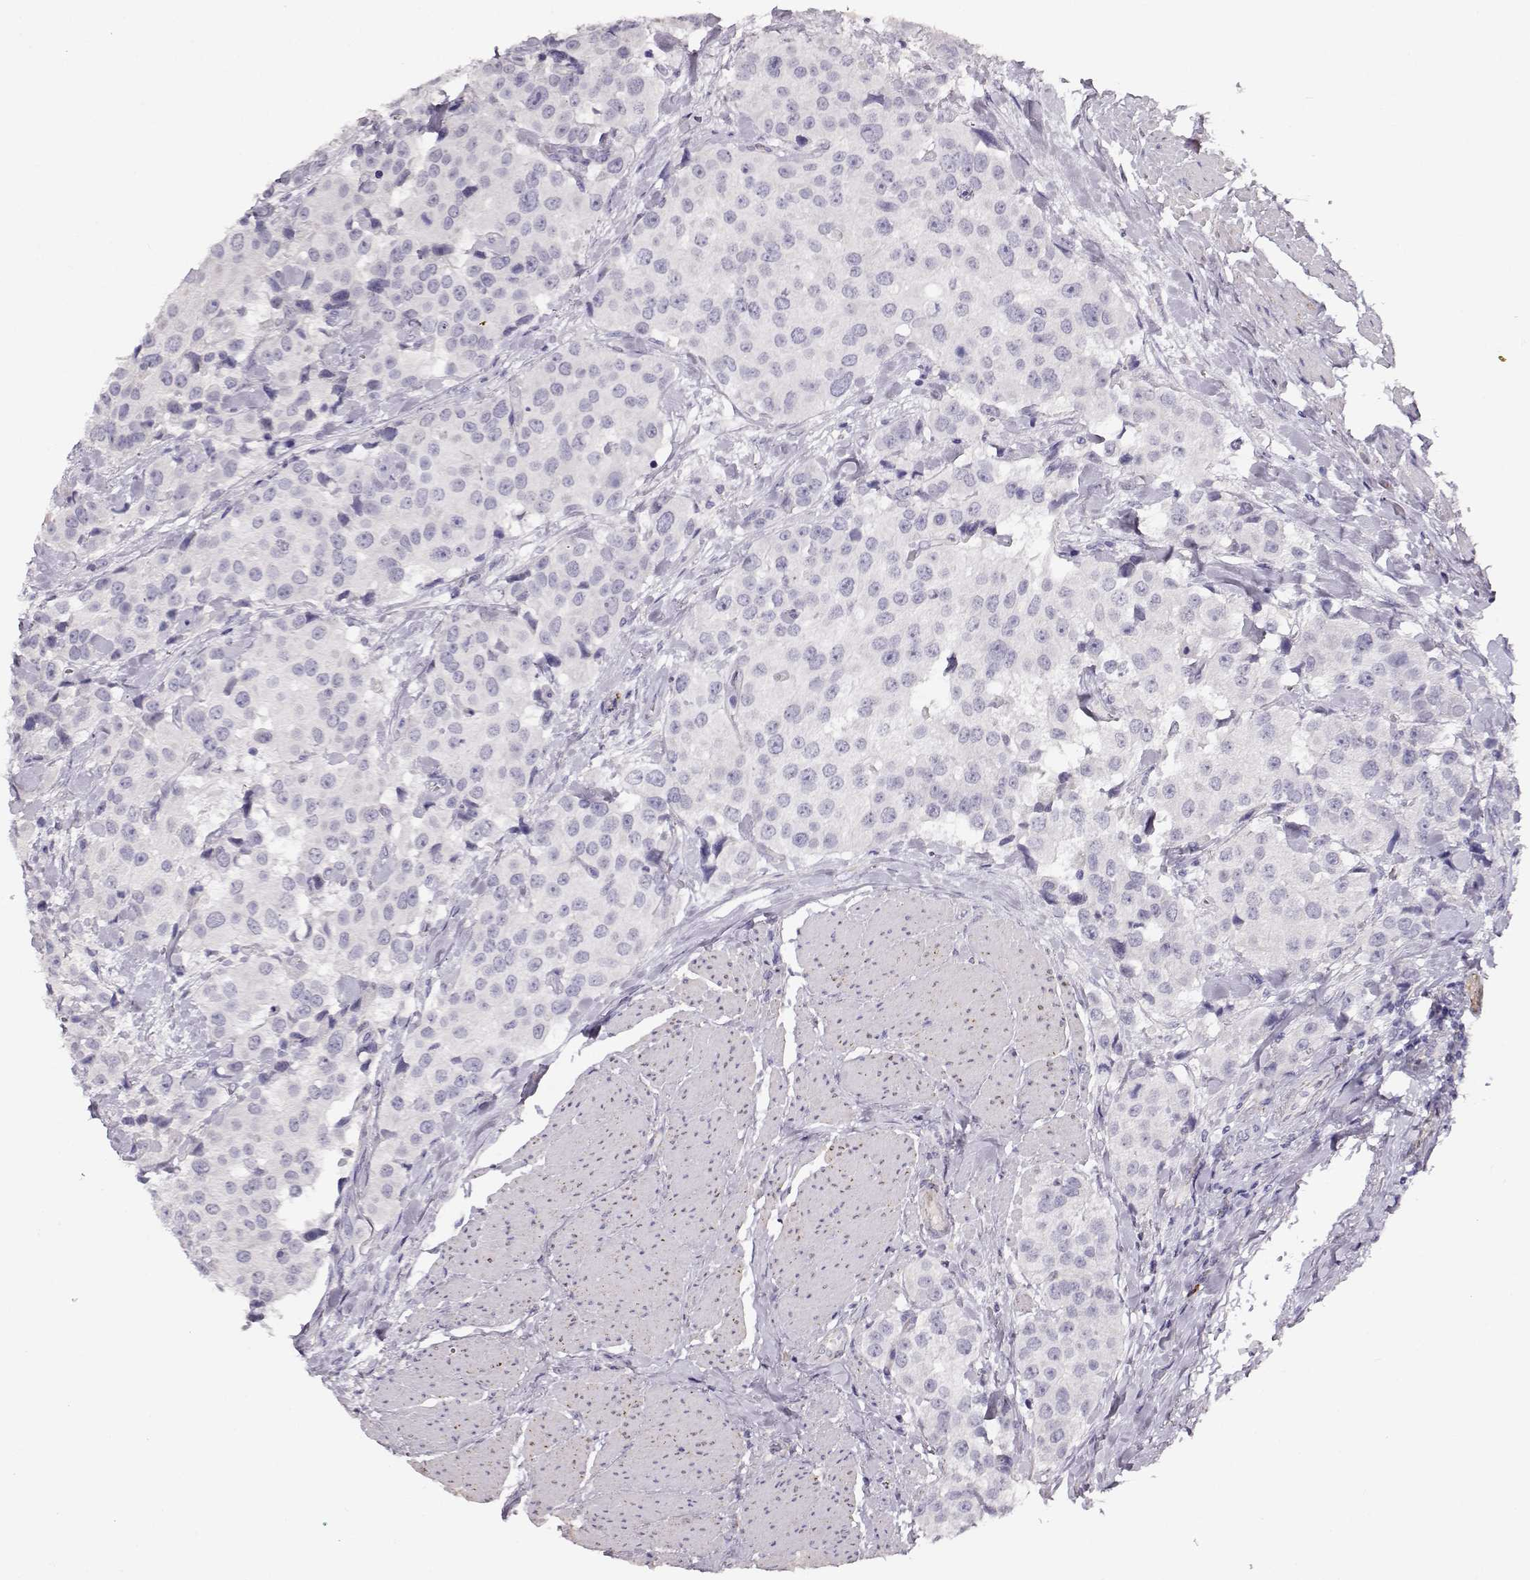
{"staining": {"intensity": "negative", "quantity": "none", "location": "none"}, "tissue": "urothelial cancer", "cell_type": "Tumor cells", "image_type": "cancer", "snomed": [{"axis": "morphology", "description": "Urothelial carcinoma, High grade"}, {"axis": "topography", "description": "Urinary bladder"}], "caption": "IHC photomicrograph of neoplastic tissue: urothelial cancer stained with DAB (3,3'-diaminobenzidine) exhibits no significant protein expression in tumor cells.", "gene": "RBM44", "patient": {"sex": "female", "age": 64}}